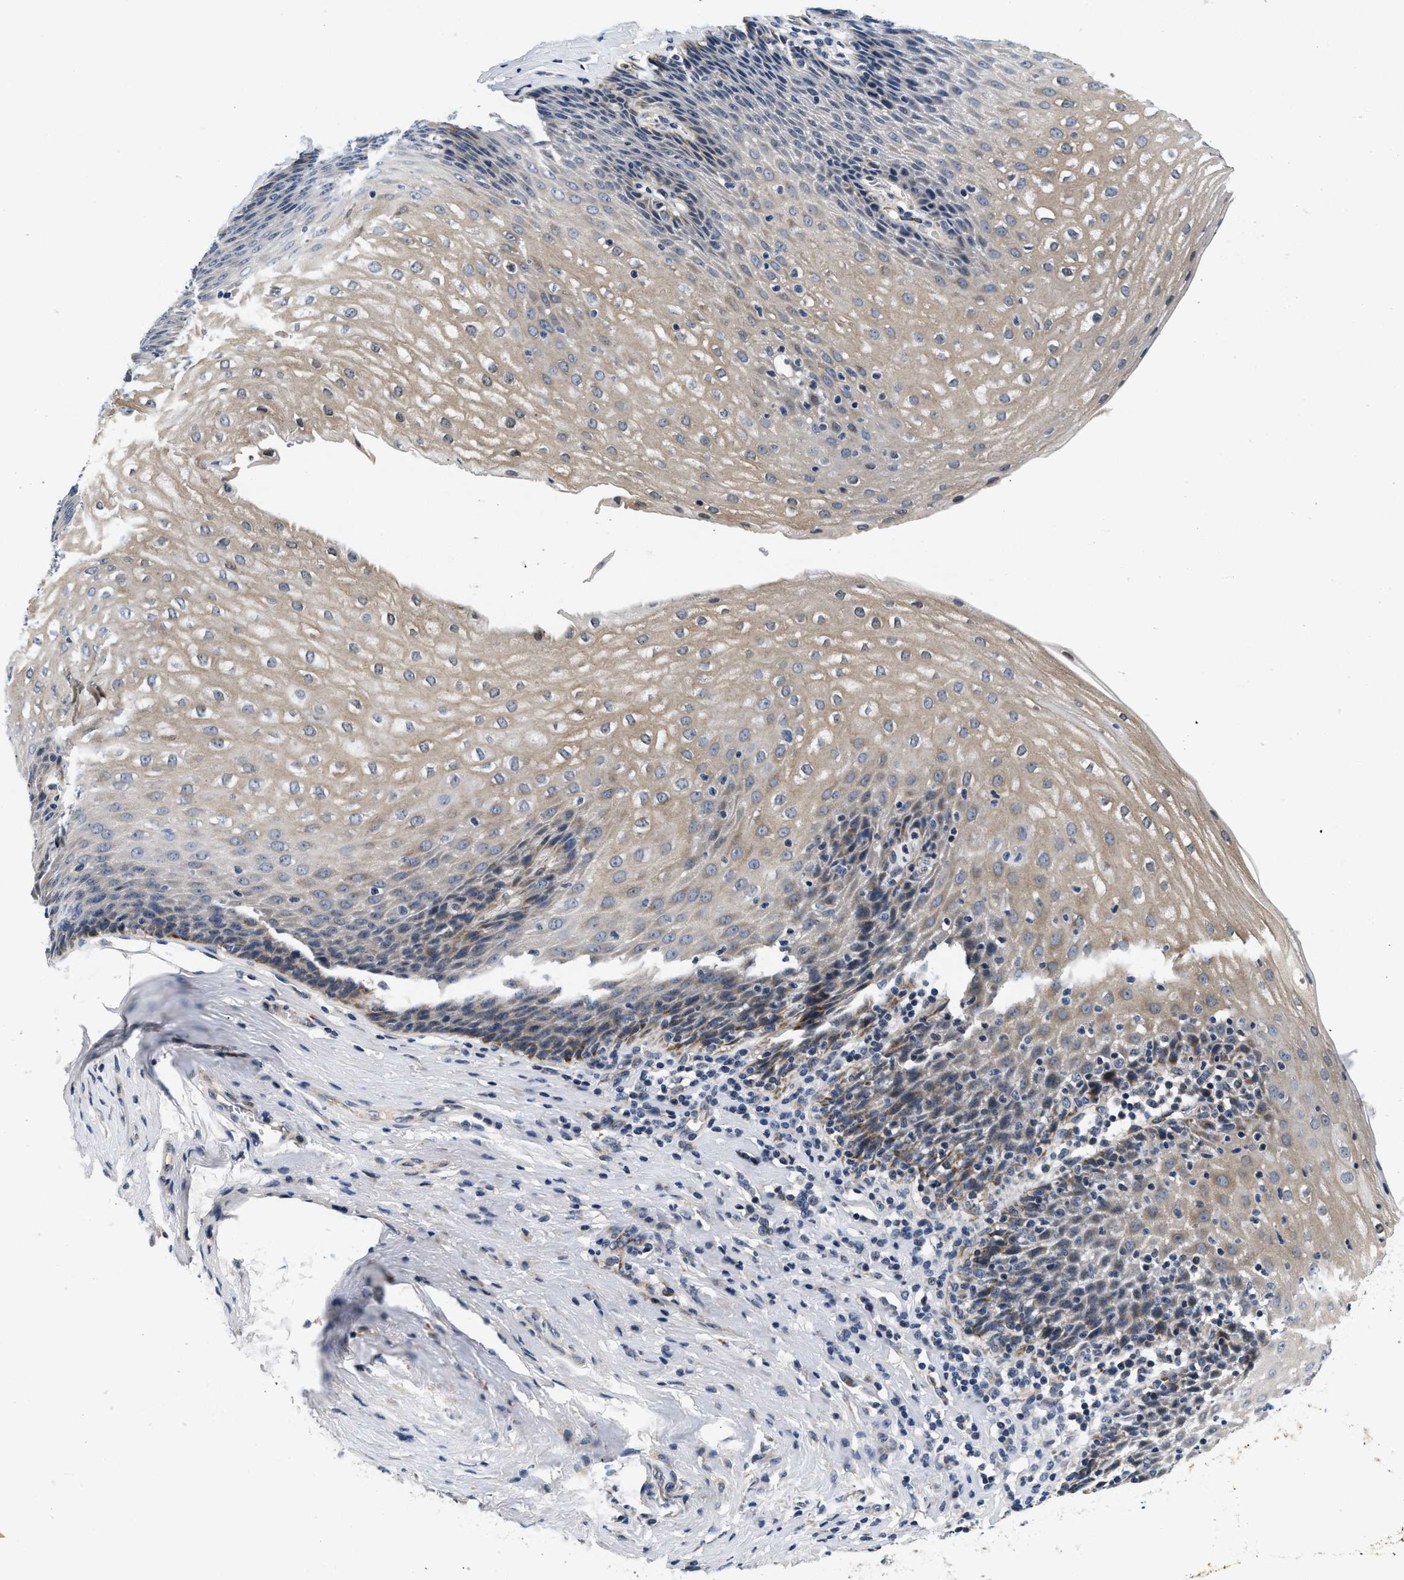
{"staining": {"intensity": "moderate", "quantity": ">75%", "location": "cytoplasmic/membranous"}, "tissue": "esophagus", "cell_type": "Squamous epithelial cells", "image_type": "normal", "snomed": [{"axis": "morphology", "description": "Normal tissue, NOS"}, {"axis": "topography", "description": "Esophagus"}], "caption": "Immunohistochemical staining of normal human esophagus shows medium levels of moderate cytoplasmic/membranous positivity in approximately >75% of squamous epithelial cells. The staining was performed using DAB (3,3'-diaminobenzidine) to visualize the protein expression in brown, while the nuclei were stained in blue with hematoxylin (Magnification: 20x).", "gene": "PDP1", "patient": {"sex": "female", "age": 61}}